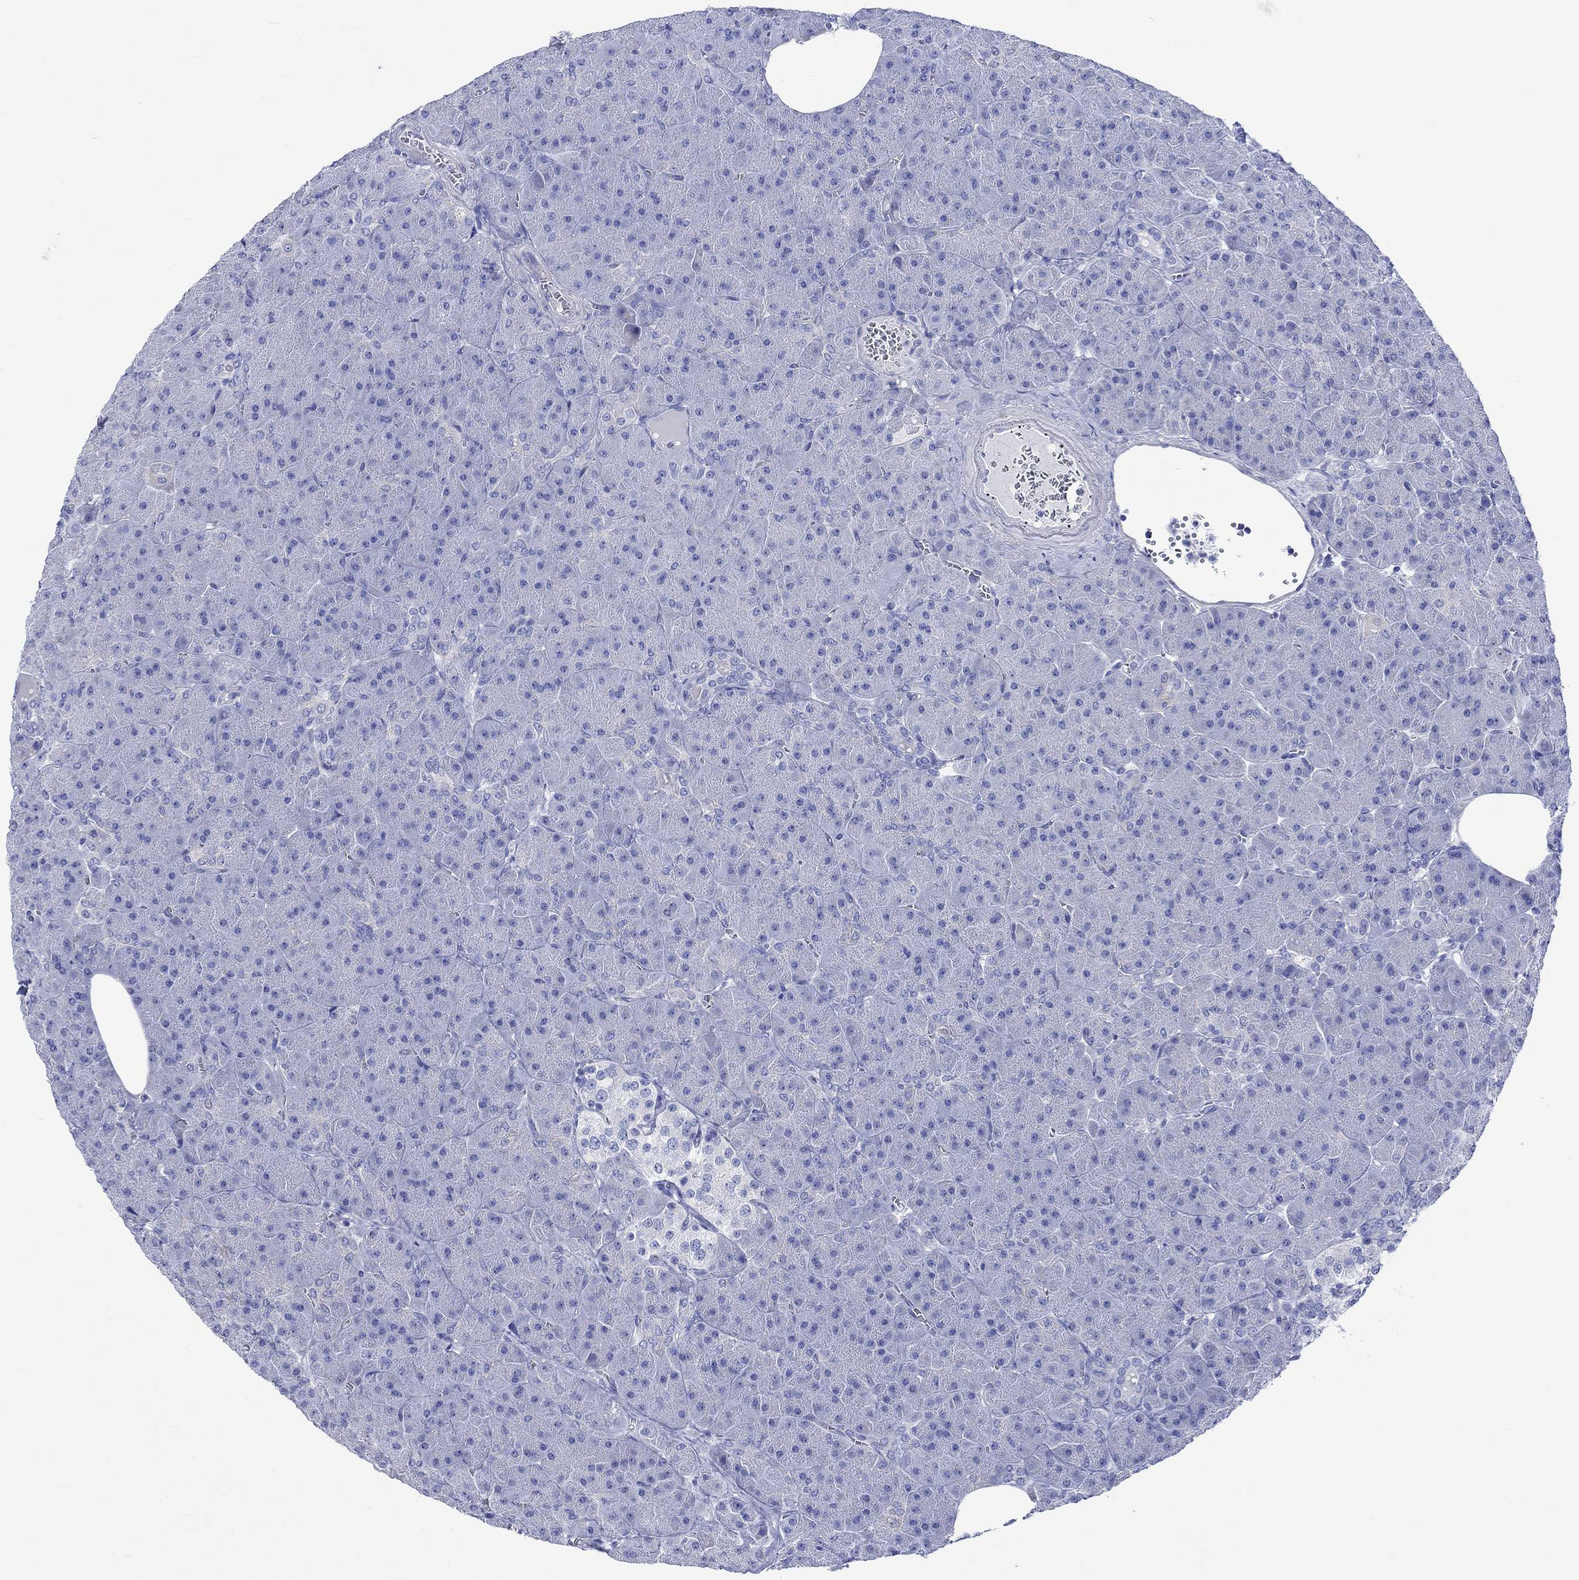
{"staining": {"intensity": "negative", "quantity": "none", "location": "none"}, "tissue": "pancreas", "cell_type": "Exocrine glandular cells", "image_type": "normal", "snomed": [{"axis": "morphology", "description": "Normal tissue, NOS"}, {"axis": "topography", "description": "Pancreas"}], "caption": "This is a micrograph of IHC staining of unremarkable pancreas, which shows no staining in exocrine glandular cells.", "gene": "HARBI1", "patient": {"sex": "male", "age": 61}}